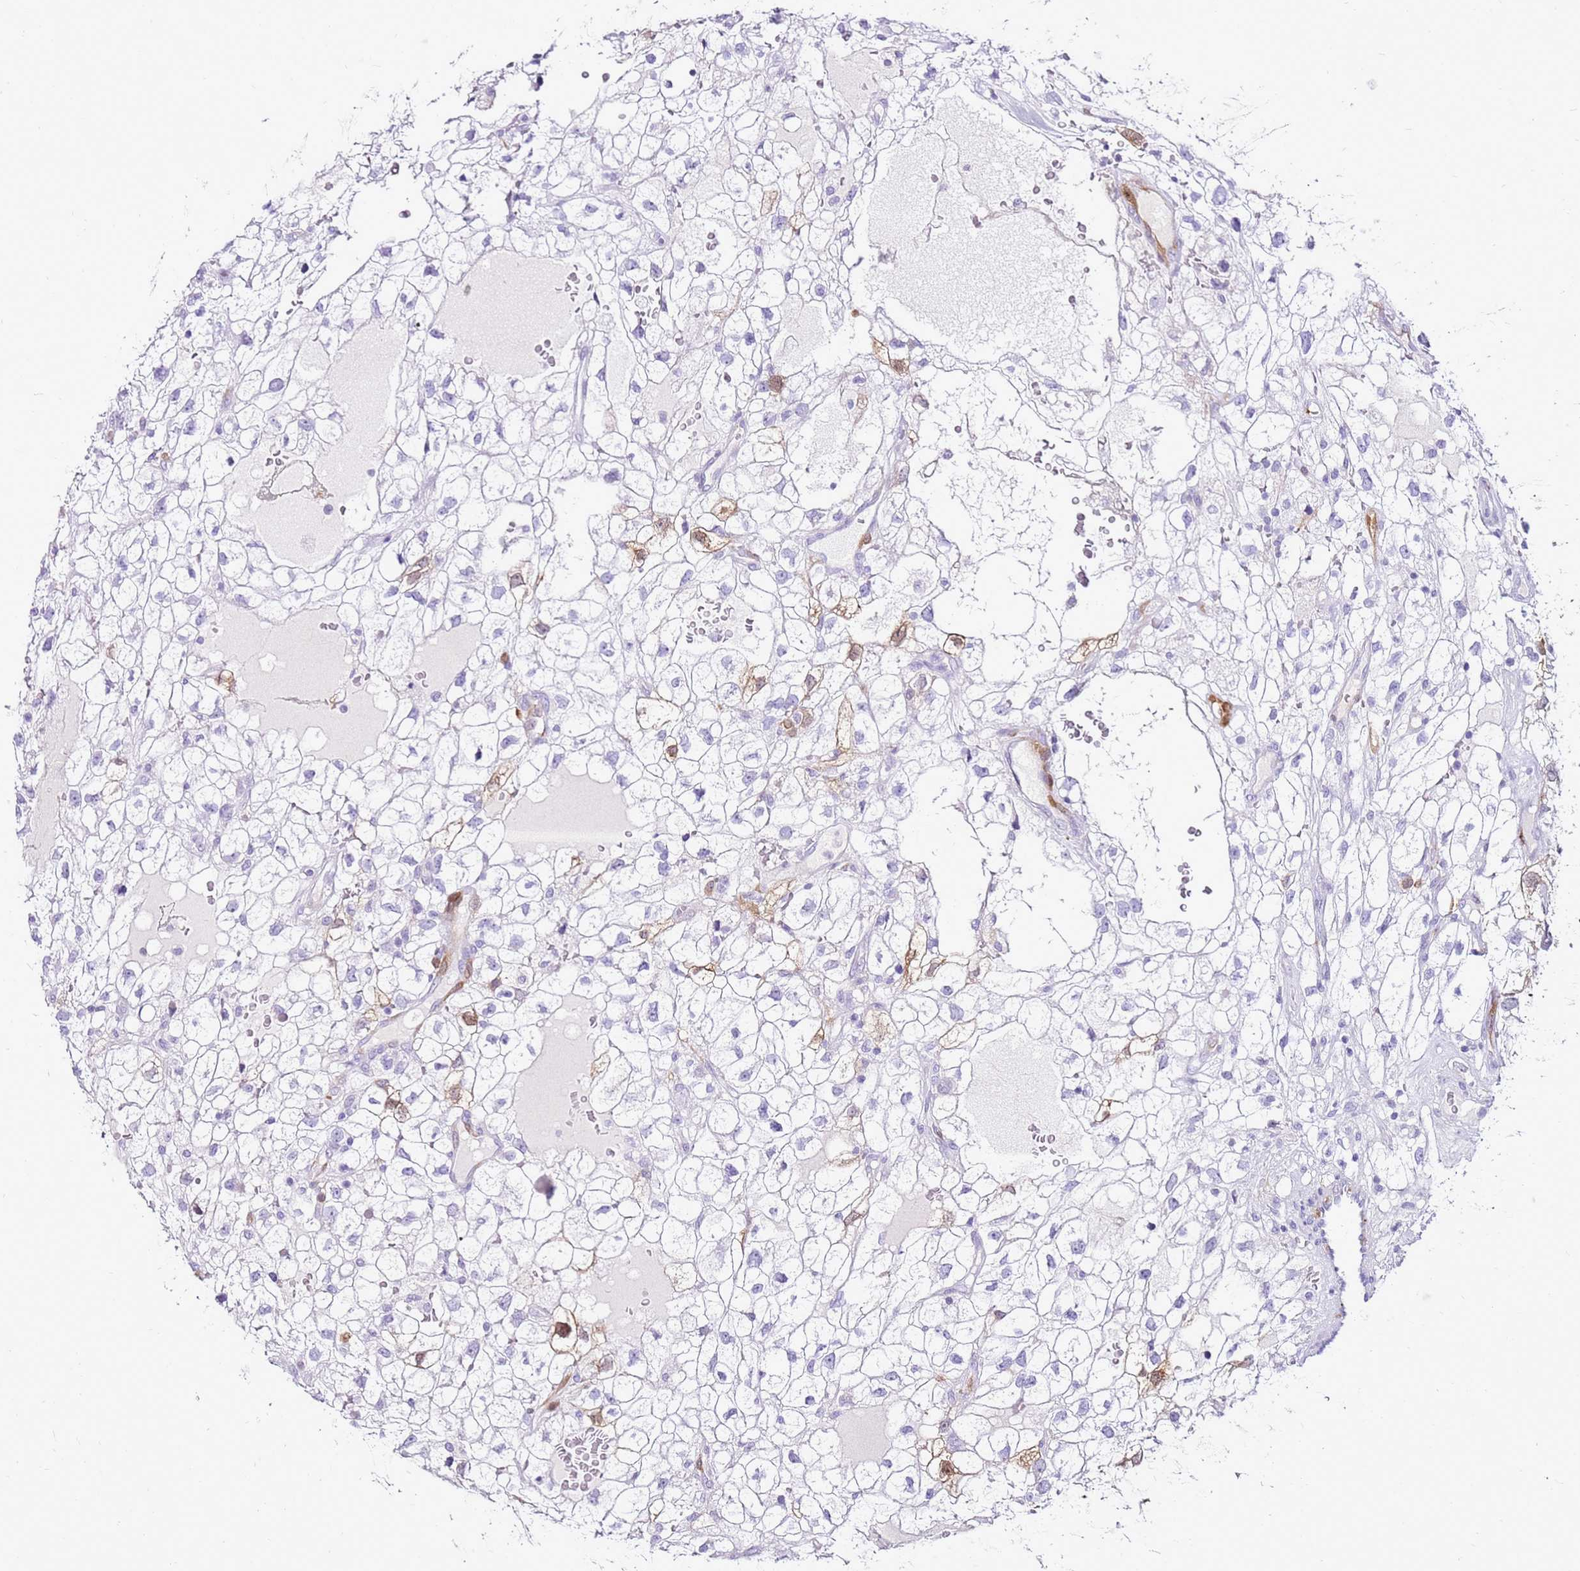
{"staining": {"intensity": "negative", "quantity": "none", "location": "none"}, "tissue": "renal cancer", "cell_type": "Tumor cells", "image_type": "cancer", "snomed": [{"axis": "morphology", "description": "Adenocarcinoma, NOS"}, {"axis": "topography", "description": "Kidney"}], "caption": "Tumor cells are negative for brown protein staining in renal cancer (adenocarcinoma).", "gene": "SPC25", "patient": {"sex": "male", "age": 59}}